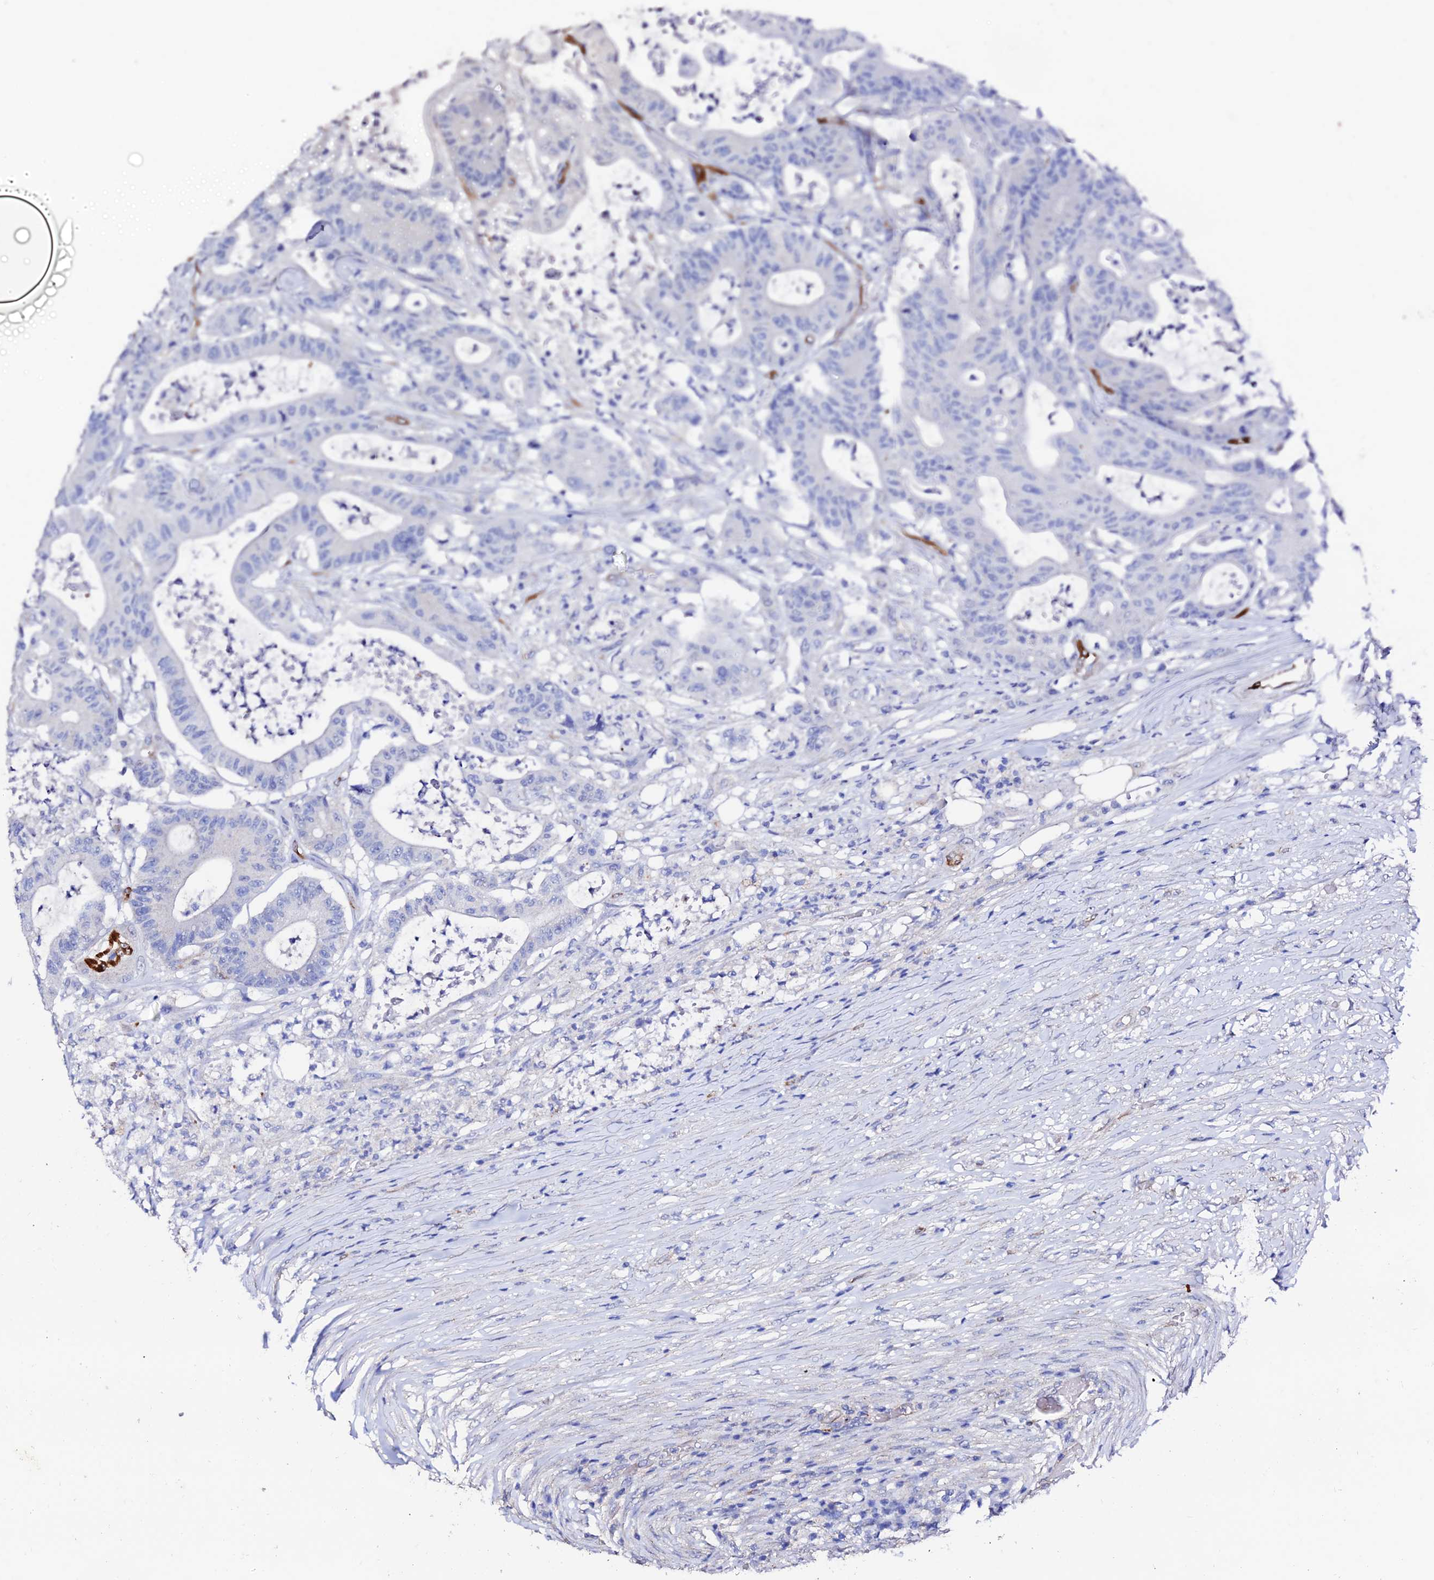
{"staining": {"intensity": "negative", "quantity": "none", "location": "none"}, "tissue": "colorectal cancer", "cell_type": "Tumor cells", "image_type": "cancer", "snomed": [{"axis": "morphology", "description": "Adenocarcinoma, NOS"}, {"axis": "topography", "description": "Colon"}], "caption": "Tumor cells show no significant protein positivity in colorectal cancer.", "gene": "ESM1", "patient": {"sex": "female", "age": 84}}